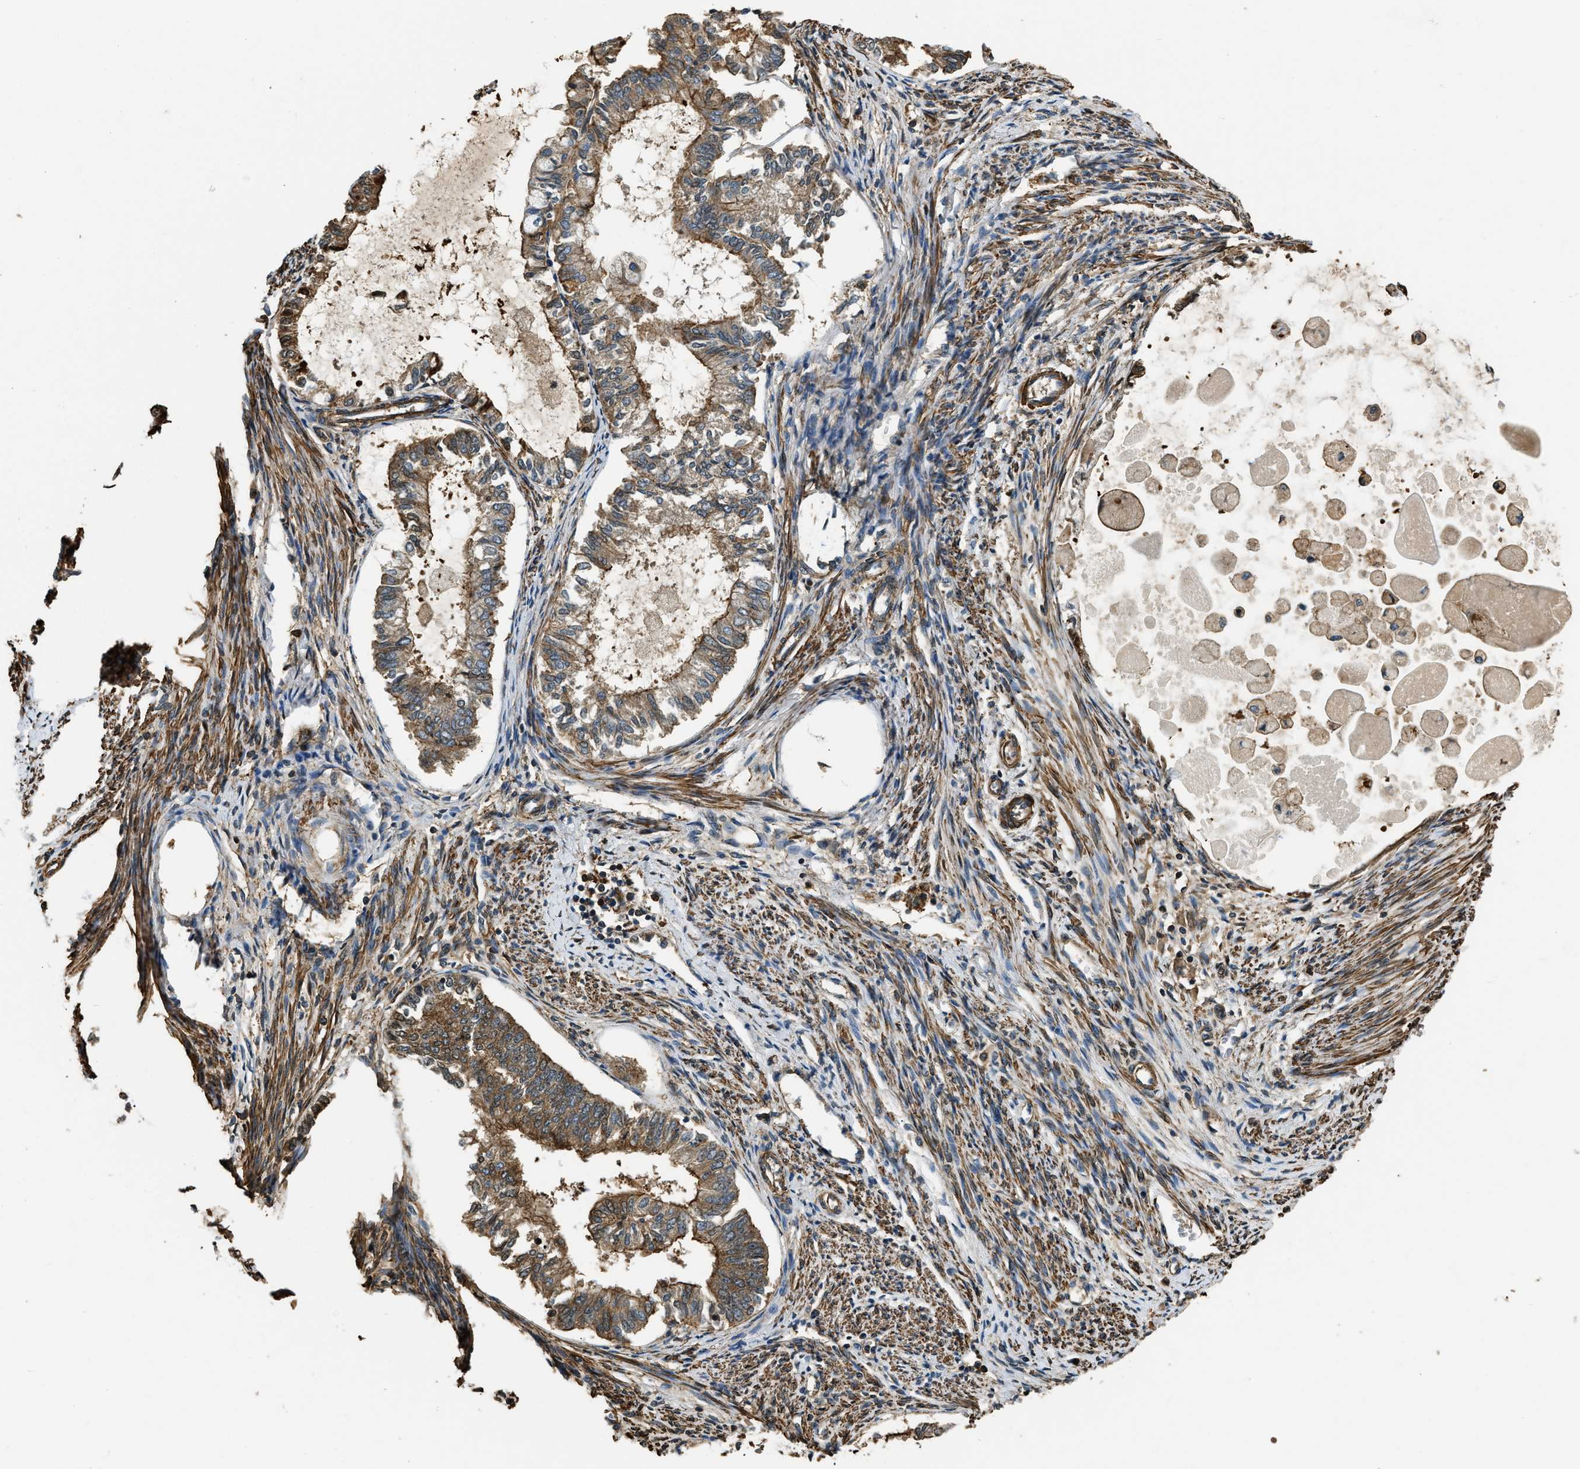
{"staining": {"intensity": "moderate", "quantity": ">75%", "location": "cytoplasmic/membranous"}, "tissue": "endometrial cancer", "cell_type": "Tumor cells", "image_type": "cancer", "snomed": [{"axis": "morphology", "description": "Adenocarcinoma, NOS"}, {"axis": "topography", "description": "Endometrium"}], "caption": "Endometrial adenocarcinoma was stained to show a protein in brown. There is medium levels of moderate cytoplasmic/membranous expression in approximately >75% of tumor cells.", "gene": "YARS1", "patient": {"sex": "female", "age": 86}}